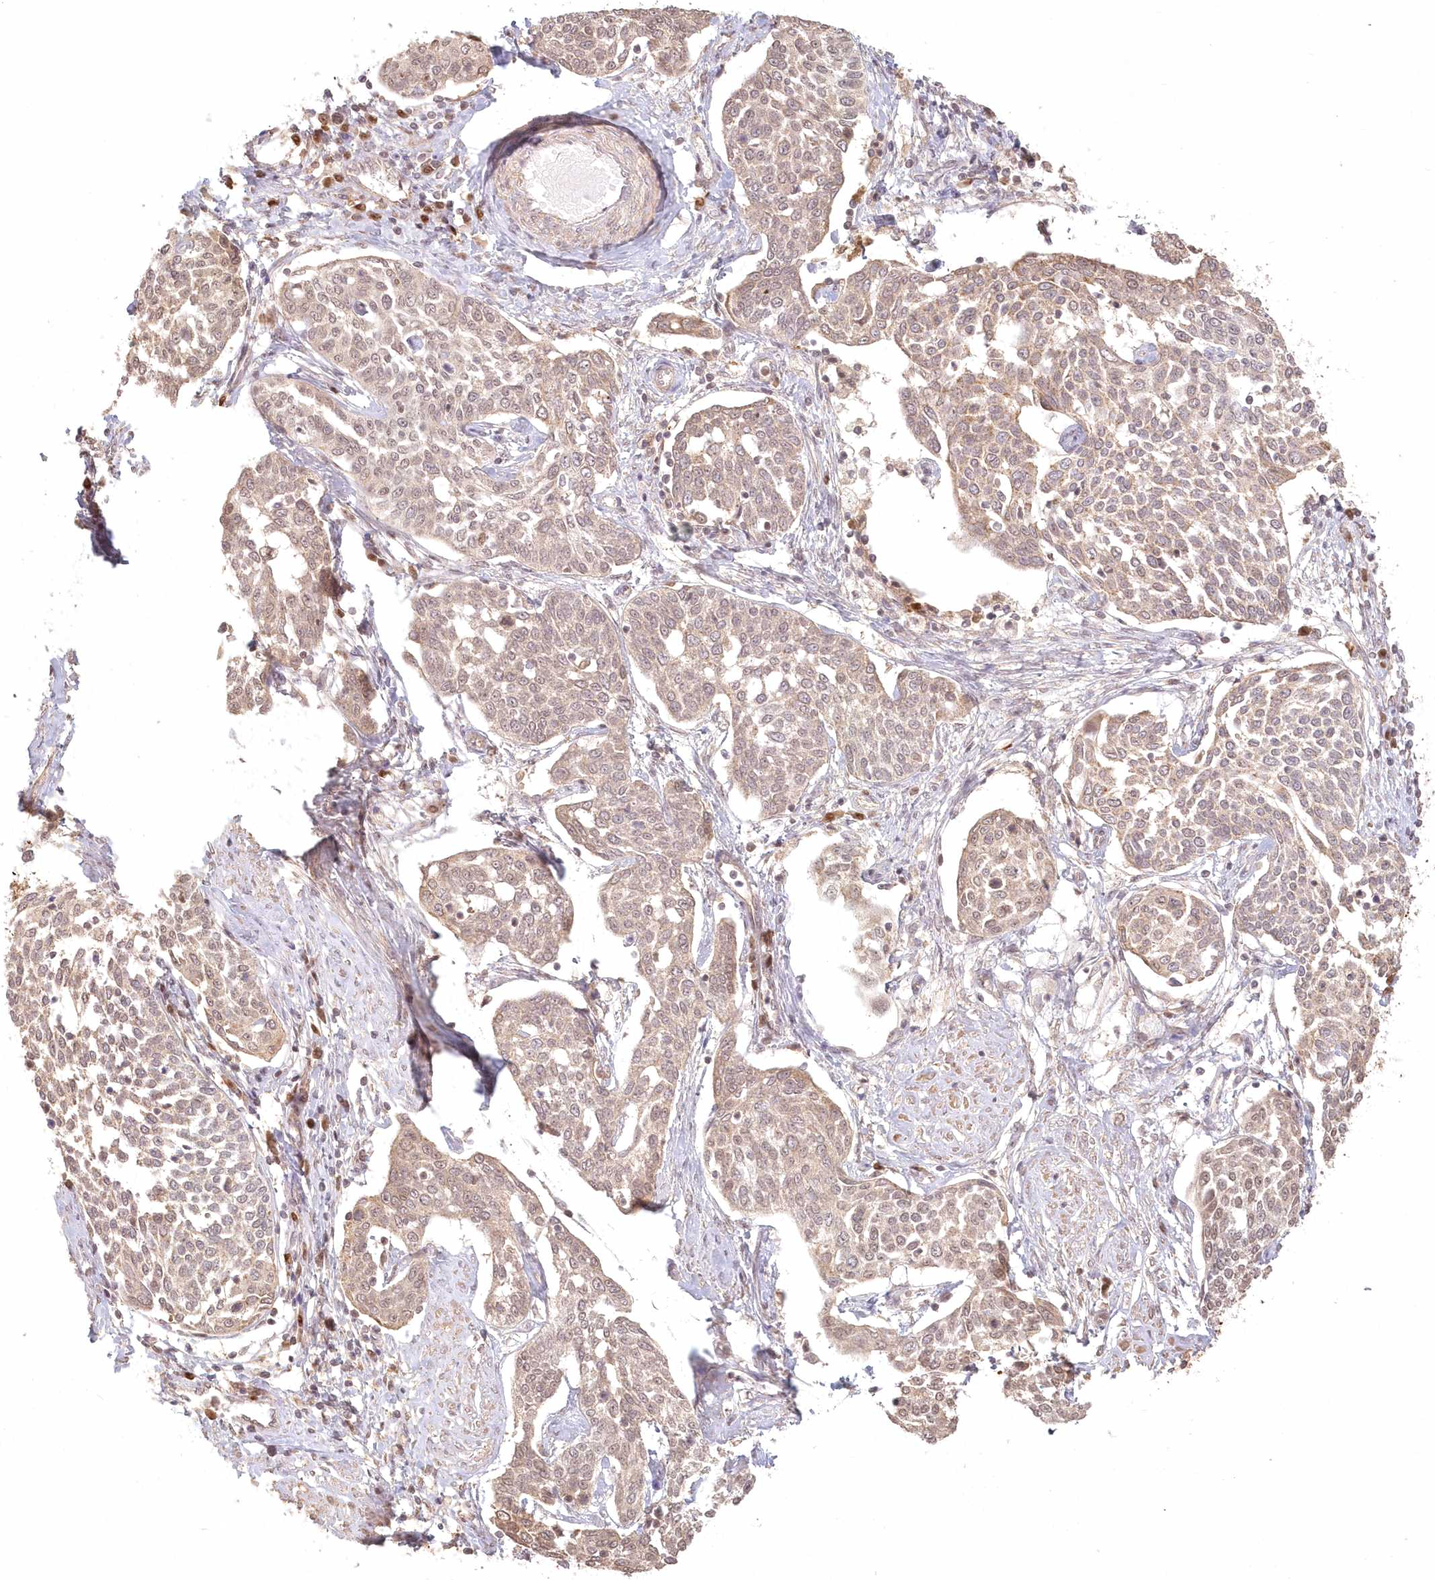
{"staining": {"intensity": "weak", "quantity": ">75%", "location": "cytoplasmic/membranous"}, "tissue": "cervical cancer", "cell_type": "Tumor cells", "image_type": "cancer", "snomed": [{"axis": "morphology", "description": "Squamous cell carcinoma, NOS"}, {"axis": "topography", "description": "Cervix"}], "caption": "This is a micrograph of immunohistochemistry staining of cervical cancer, which shows weak staining in the cytoplasmic/membranous of tumor cells.", "gene": "KIAA0232", "patient": {"sex": "female", "age": 34}}